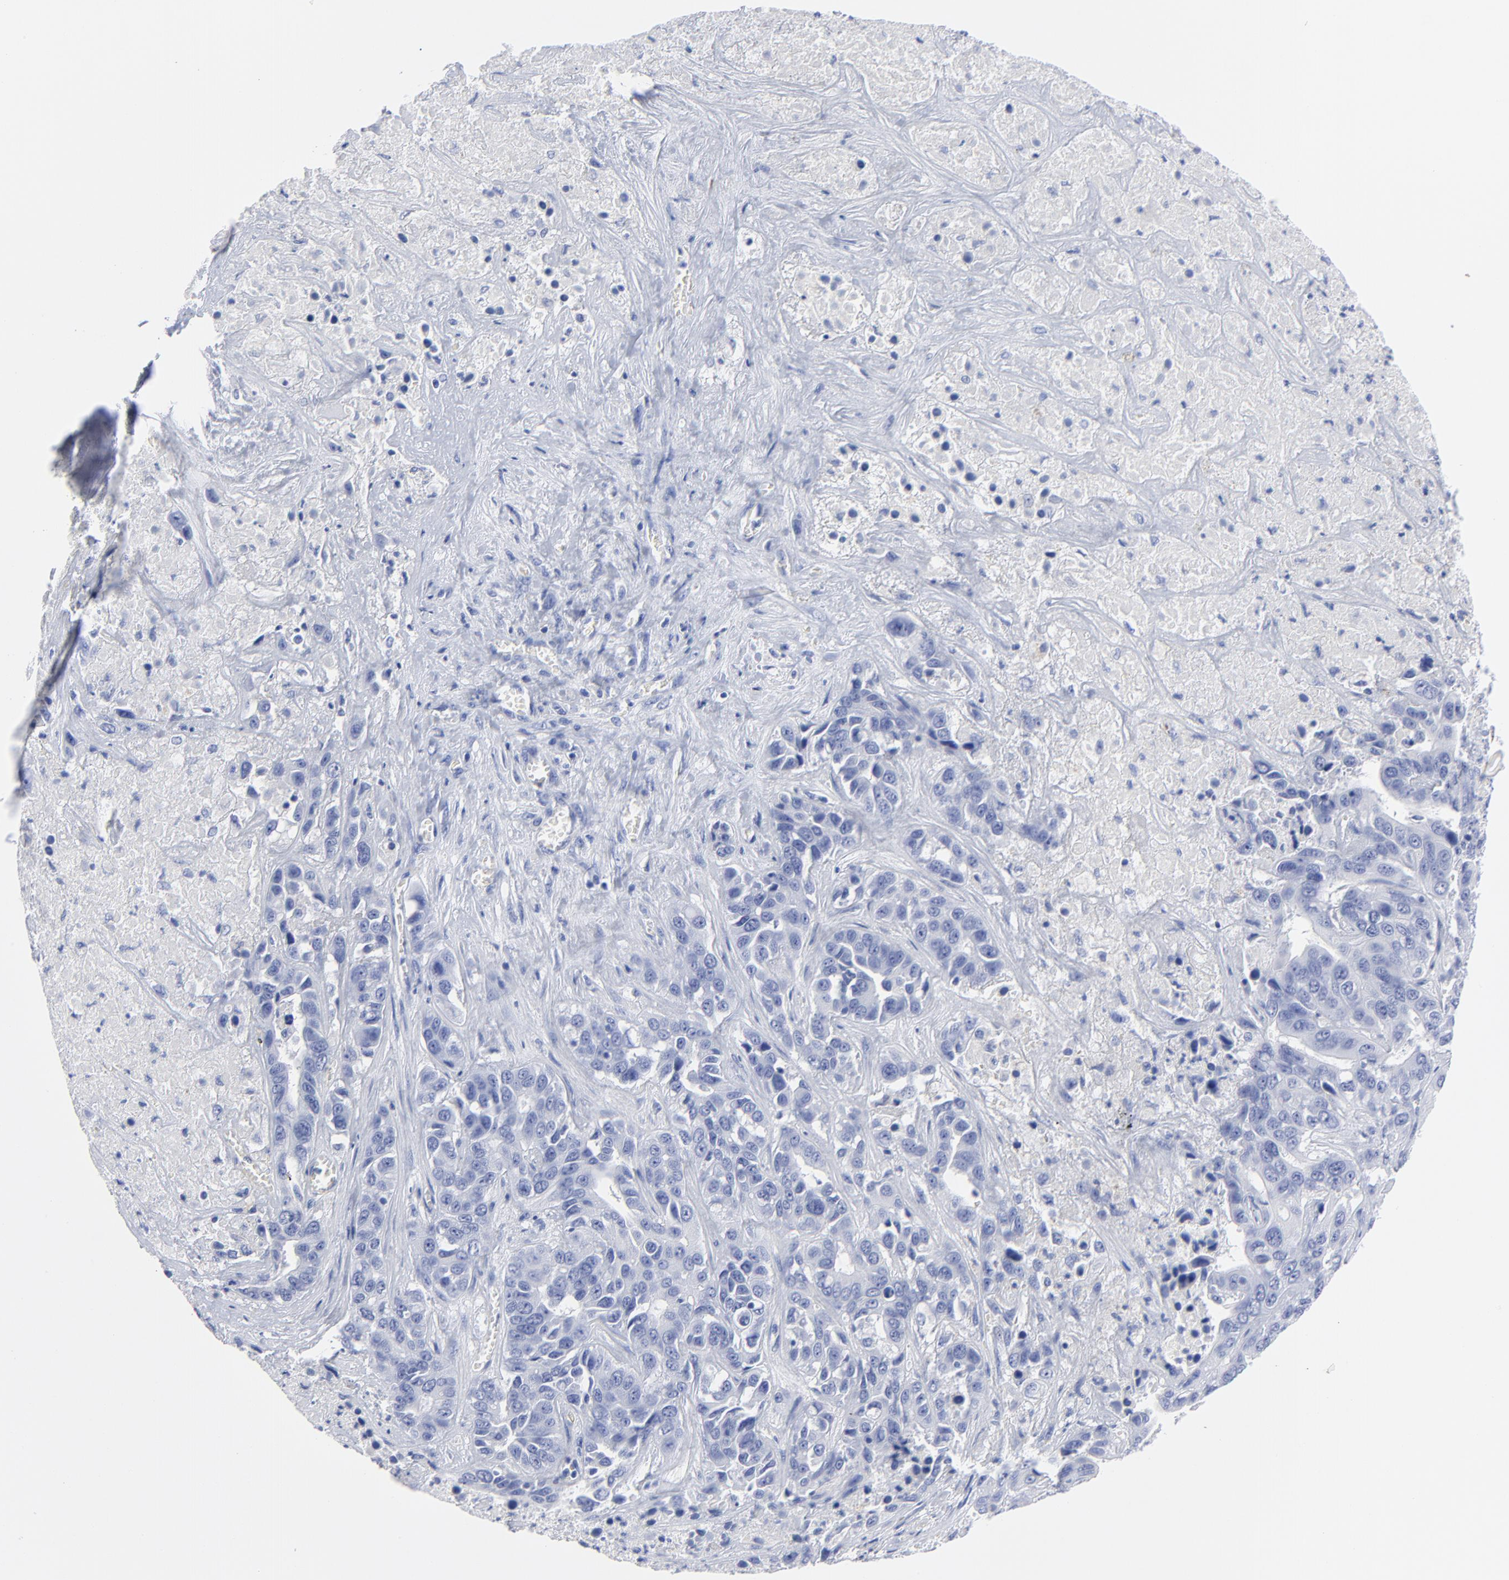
{"staining": {"intensity": "negative", "quantity": "none", "location": "none"}, "tissue": "liver cancer", "cell_type": "Tumor cells", "image_type": "cancer", "snomed": [{"axis": "morphology", "description": "Cholangiocarcinoma"}, {"axis": "topography", "description": "Liver"}], "caption": "Immunohistochemistry micrograph of human cholangiocarcinoma (liver) stained for a protein (brown), which exhibits no positivity in tumor cells. Nuclei are stained in blue.", "gene": "ACY1", "patient": {"sex": "female", "age": 52}}